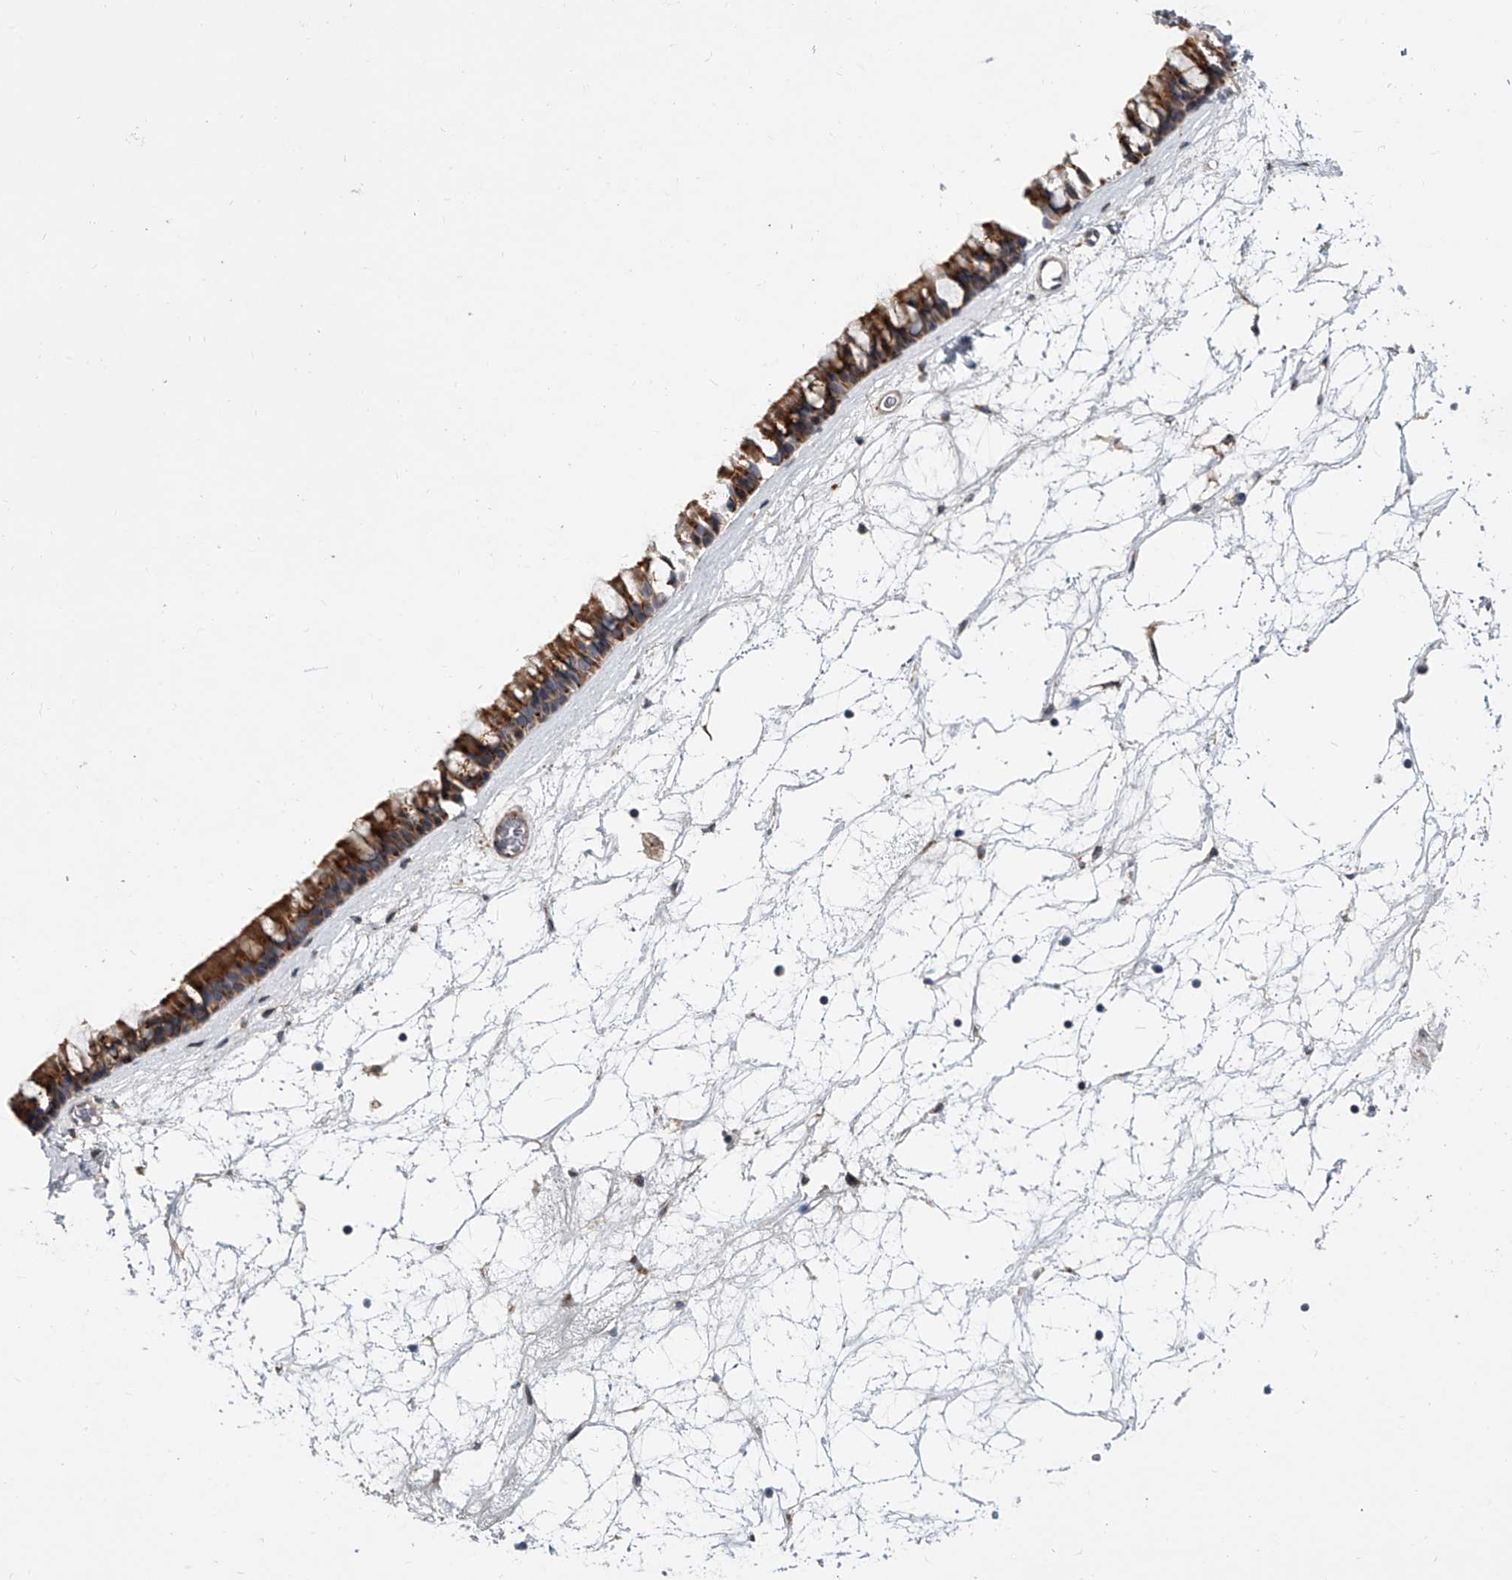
{"staining": {"intensity": "strong", "quantity": ">75%", "location": "cytoplasmic/membranous"}, "tissue": "nasopharynx", "cell_type": "Respiratory epithelial cells", "image_type": "normal", "snomed": [{"axis": "morphology", "description": "Normal tissue, NOS"}, {"axis": "topography", "description": "Nasopharynx"}], "caption": "Protein analysis of benign nasopharynx exhibits strong cytoplasmic/membranous positivity in about >75% of respiratory epithelial cells.", "gene": "DLGAP2", "patient": {"sex": "male", "age": 64}}